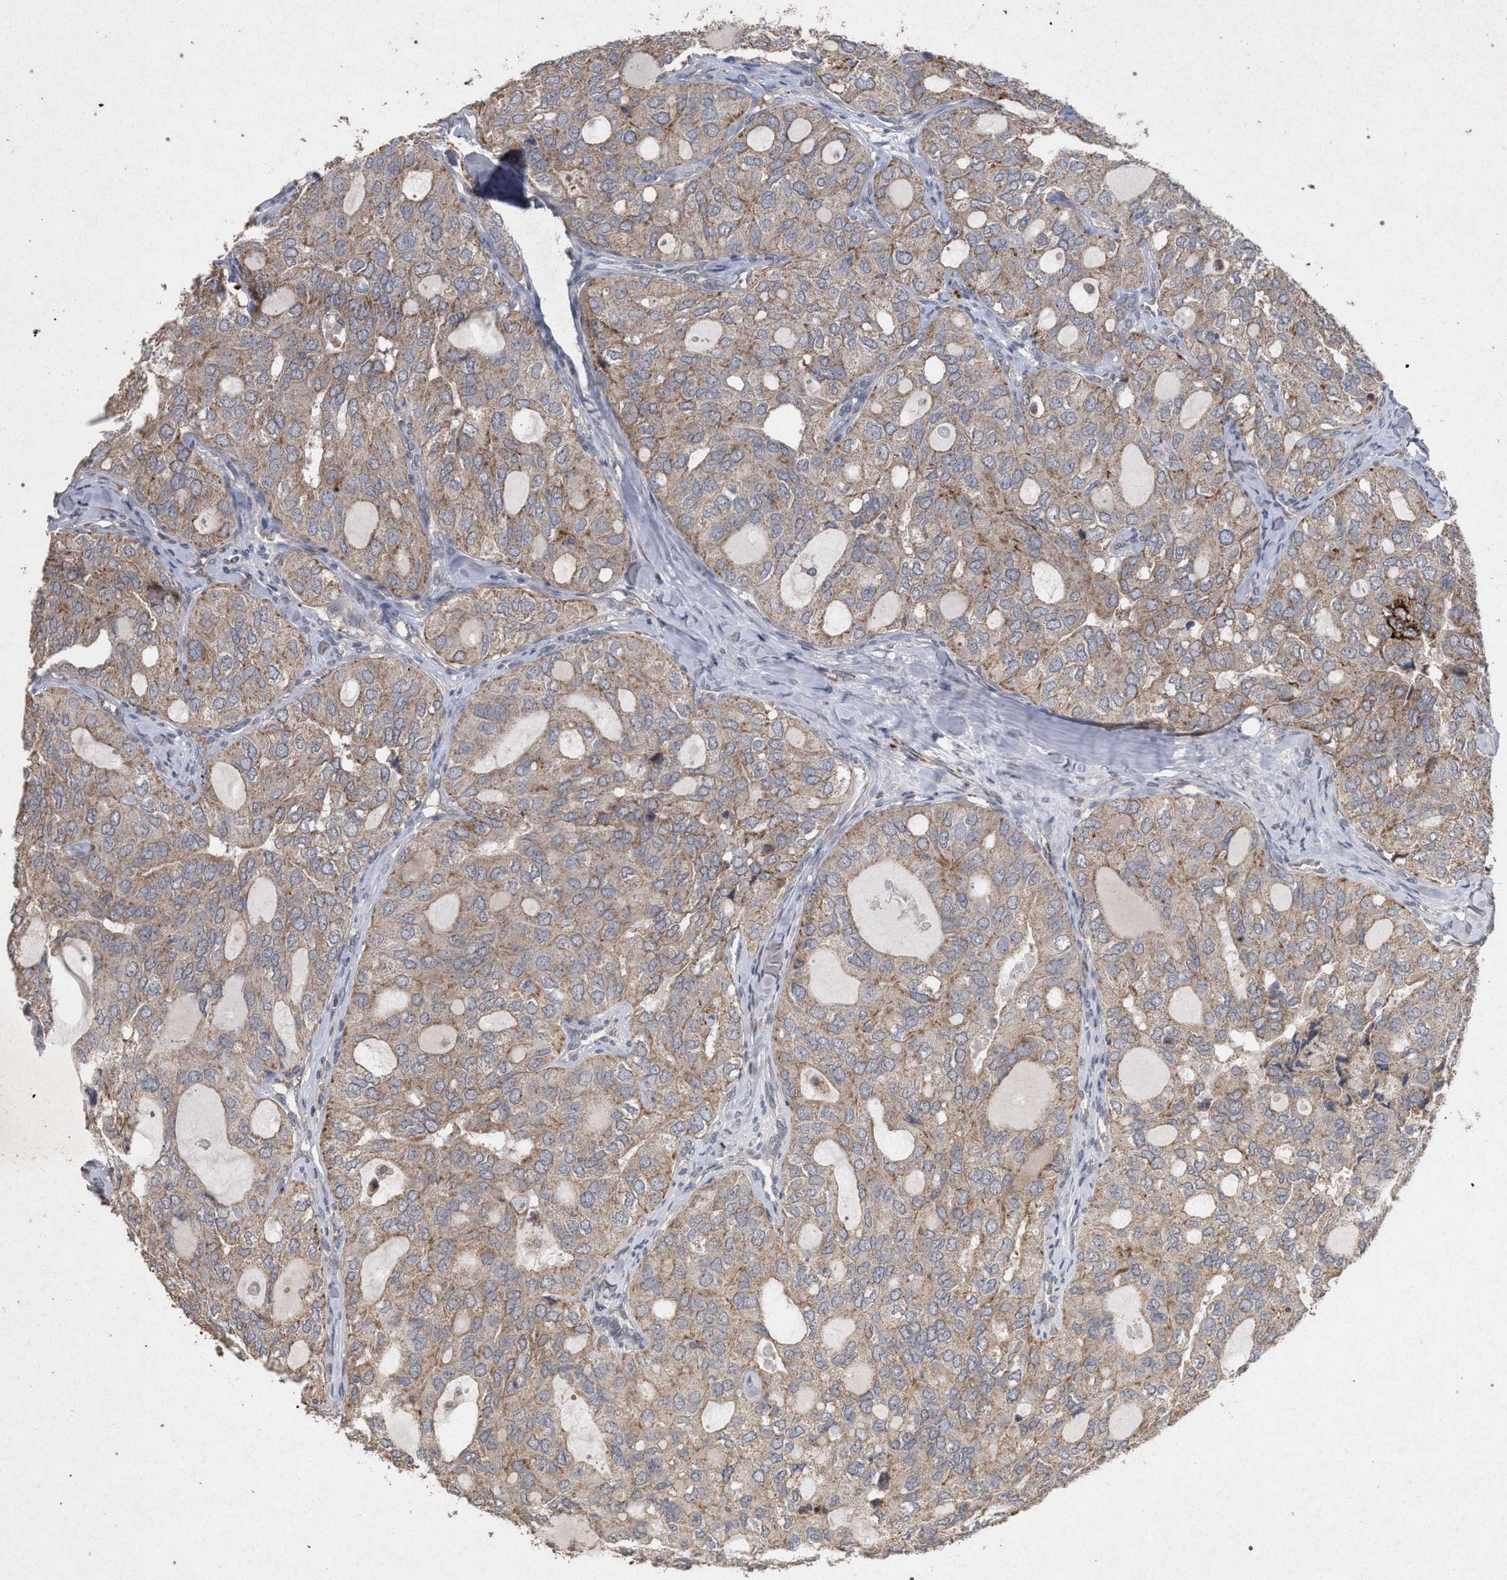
{"staining": {"intensity": "weak", "quantity": ">75%", "location": "cytoplasmic/membranous"}, "tissue": "thyroid cancer", "cell_type": "Tumor cells", "image_type": "cancer", "snomed": [{"axis": "morphology", "description": "Follicular adenoma carcinoma, NOS"}, {"axis": "topography", "description": "Thyroid gland"}], "caption": "Immunohistochemistry (IHC) of human follicular adenoma carcinoma (thyroid) exhibits low levels of weak cytoplasmic/membranous expression in approximately >75% of tumor cells. The protein of interest is shown in brown color, while the nuclei are stained blue.", "gene": "PKD2L1", "patient": {"sex": "male", "age": 75}}